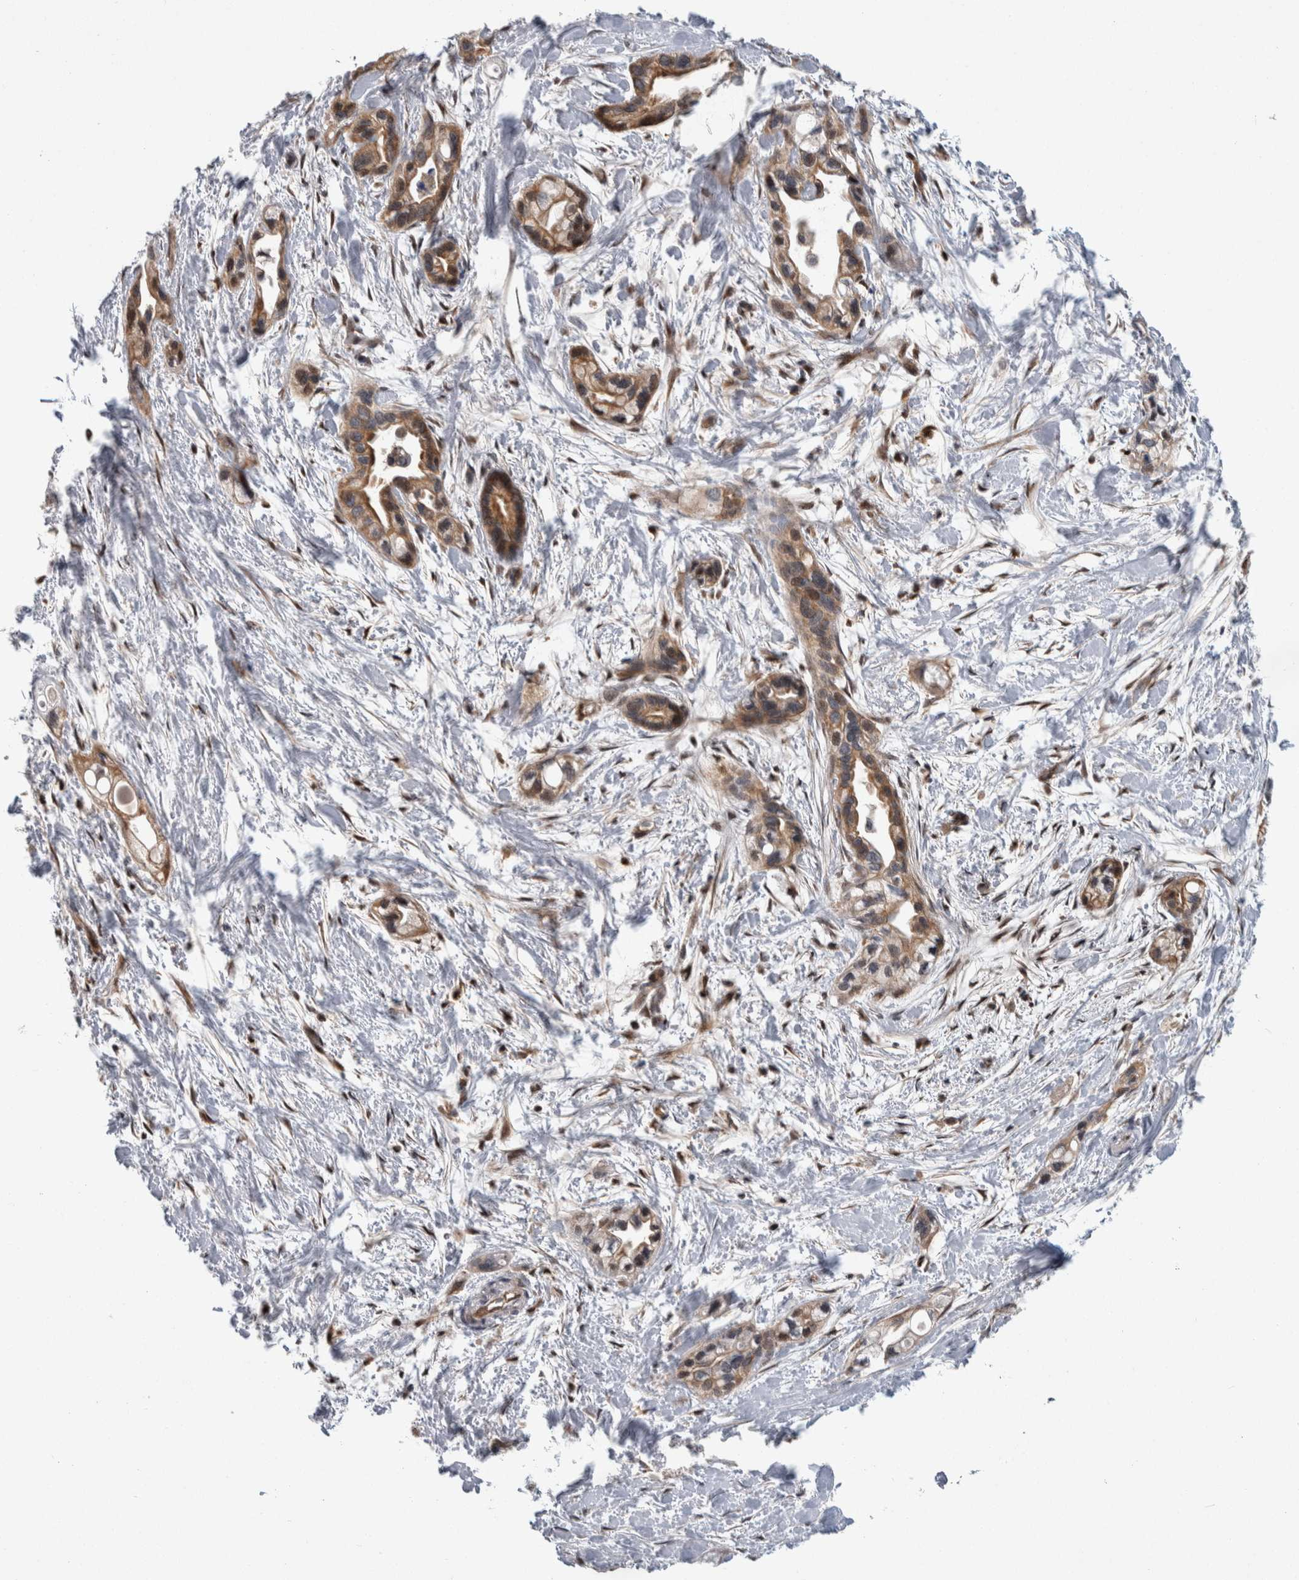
{"staining": {"intensity": "weak", "quantity": ">75%", "location": "cytoplasmic/membranous"}, "tissue": "pancreatic cancer", "cell_type": "Tumor cells", "image_type": "cancer", "snomed": [{"axis": "morphology", "description": "Adenocarcinoma, NOS"}, {"axis": "topography", "description": "Pancreas"}], "caption": "Immunohistochemistry (IHC) photomicrograph of pancreatic adenocarcinoma stained for a protein (brown), which demonstrates low levels of weak cytoplasmic/membranous staining in approximately >75% of tumor cells.", "gene": "PTPA", "patient": {"sex": "female", "age": 77}}